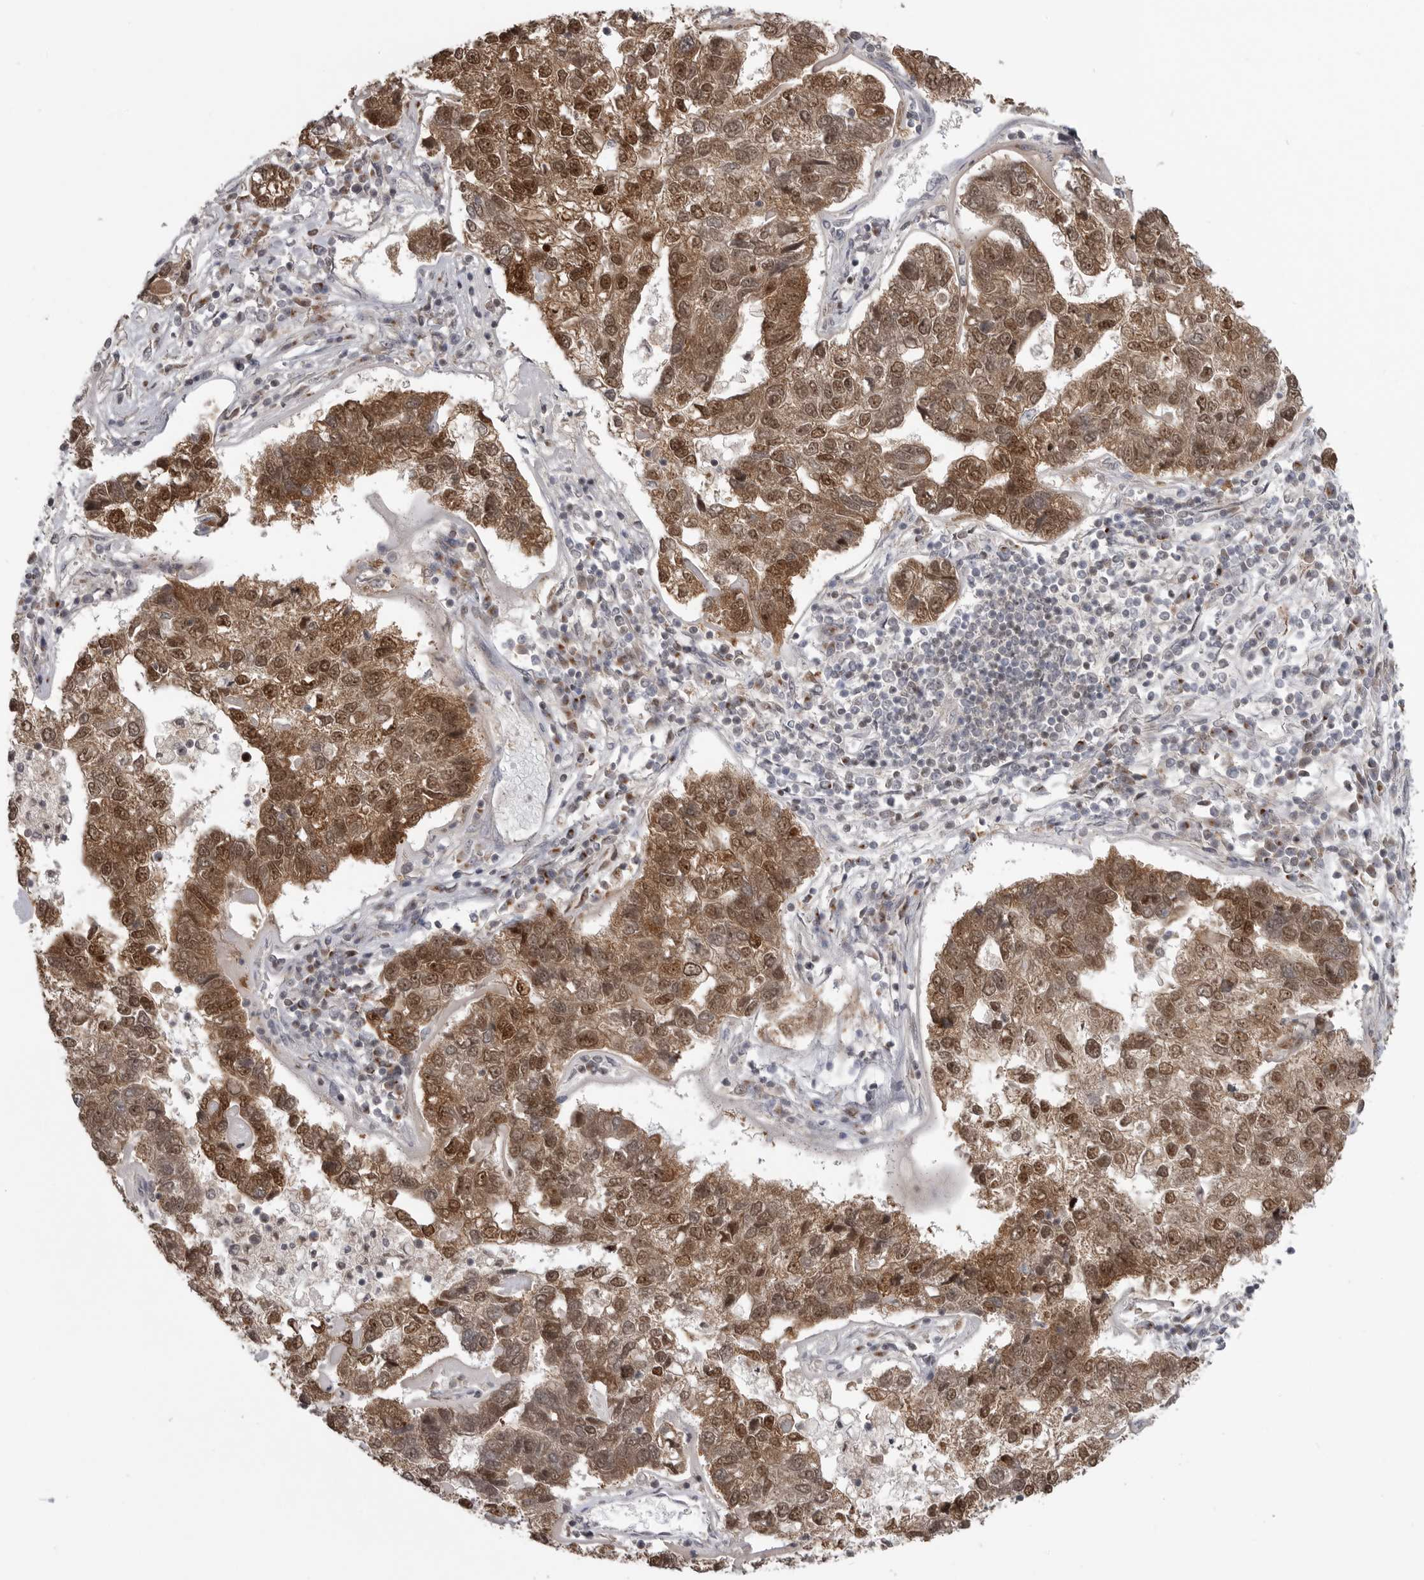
{"staining": {"intensity": "moderate", "quantity": ">75%", "location": "cytoplasmic/membranous,nuclear"}, "tissue": "pancreatic cancer", "cell_type": "Tumor cells", "image_type": "cancer", "snomed": [{"axis": "morphology", "description": "Adenocarcinoma, NOS"}, {"axis": "topography", "description": "Pancreas"}], "caption": "IHC staining of pancreatic adenocarcinoma, which displays medium levels of moderate cytoplasmic/membranous and nuclear positivity in approximately >75% of tumor cells indicating moderate cytoplasmic/membranous and nuclear protein expression. The staining was performed using DAB (brown) for protein detection and nuclei were counterstained in hematoxylin (blue).", "gene": "MAPK13", "patient": {"sex": "female", "age": 61}}